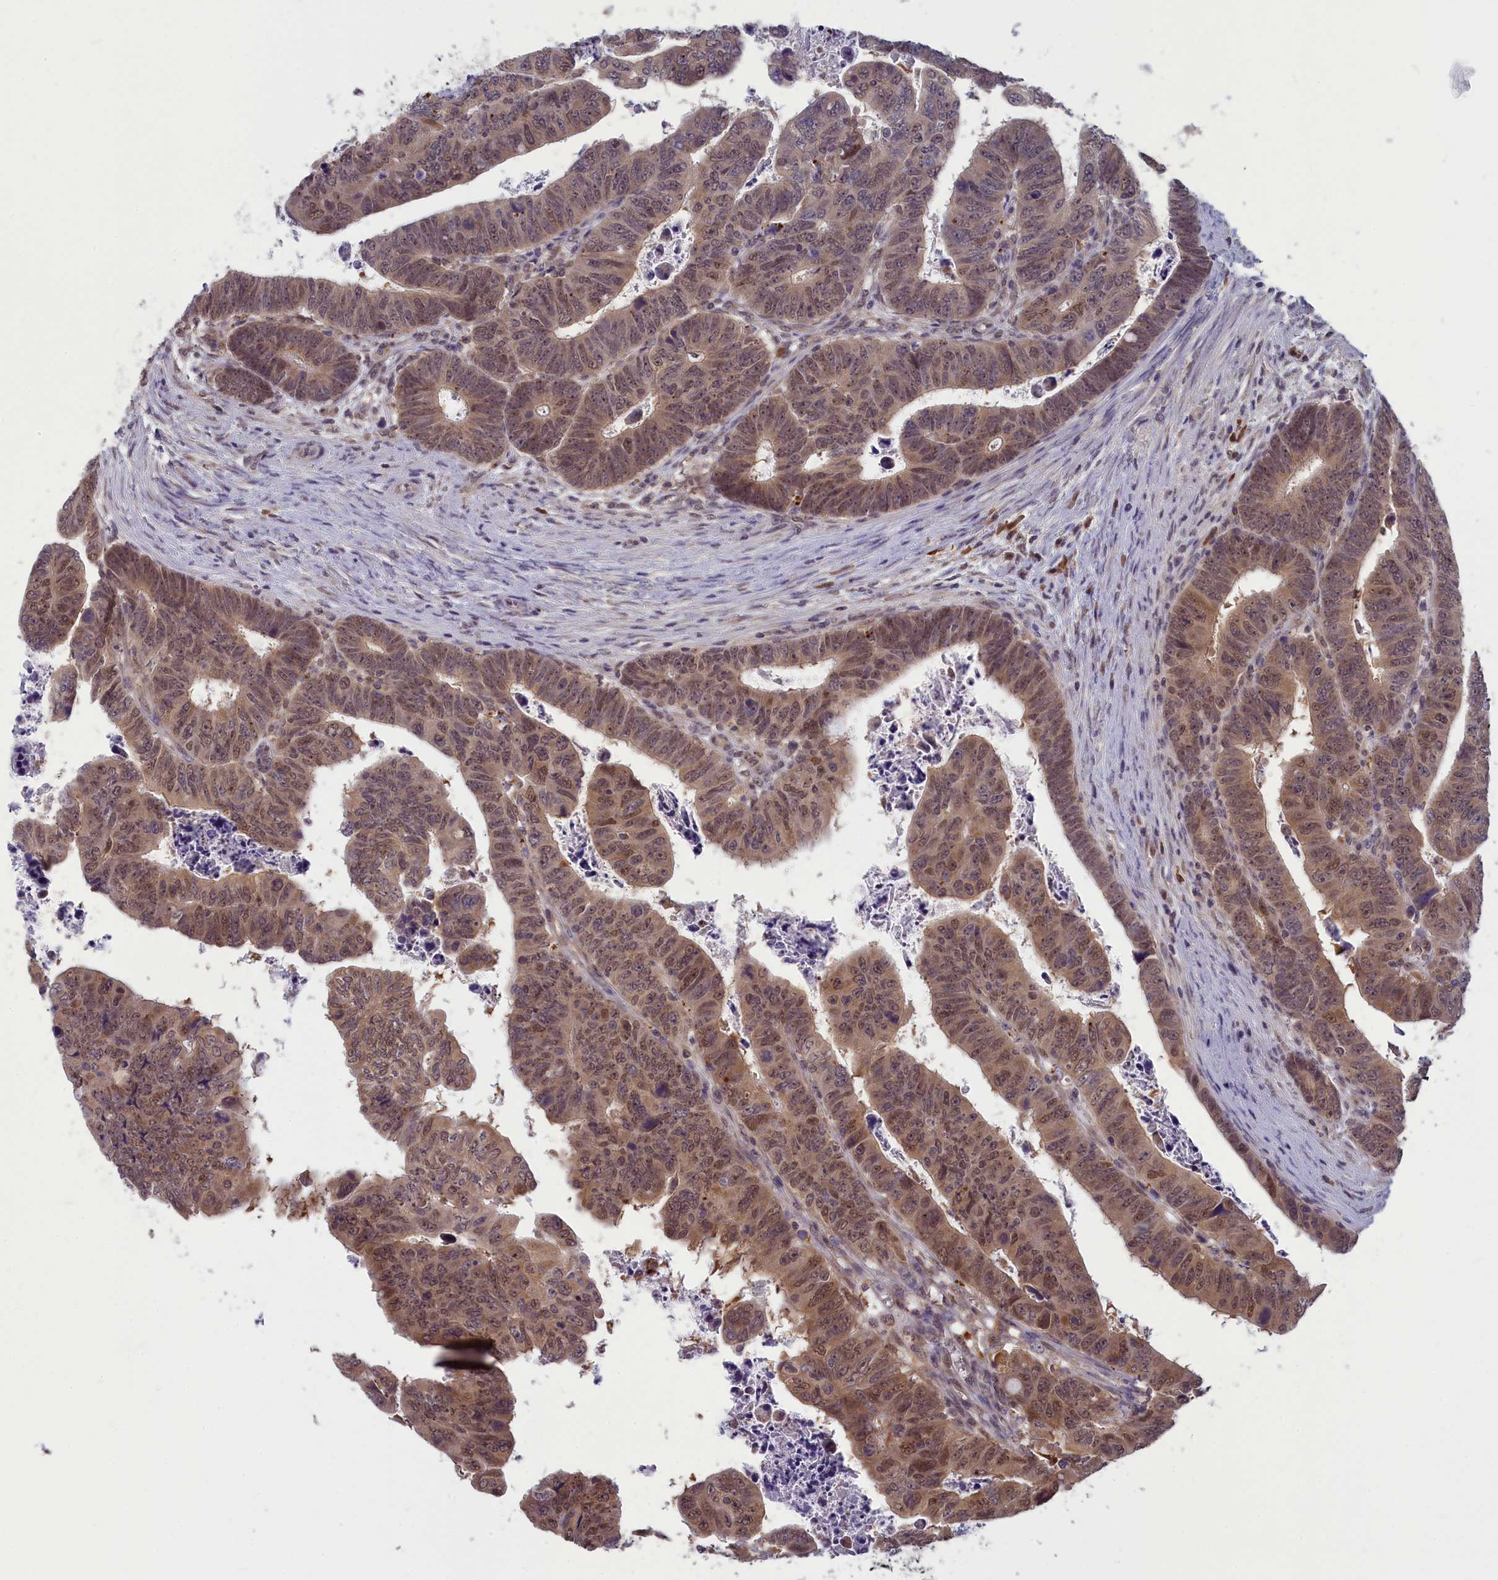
{"staining": {"intensity": "moderate", "quantity": "25%-75%", "location": "cytoplasmic/membranous,nuclear"}, "tissue": "colorectal cancer", "cell_type": "Tumor cells", "image_type": "cancer", "snomed": [{"axis": "morphology", "description": "Normal tissue, NOS"}, {"axis": "morphology", "description": "Adenocarcinoma, NOS"}, {"axis": "topography", "description": "Rectum"}], "caption": "Tumor cells display moderate cytoplasmic/membranous and nuclear positivity in about 25%-75% of cells in colorectal cancer. (DAB IHC with brightfield microscopy, high magnification).", "gene": "MRI1", "patient": {"sex": "female", "age": 65}}